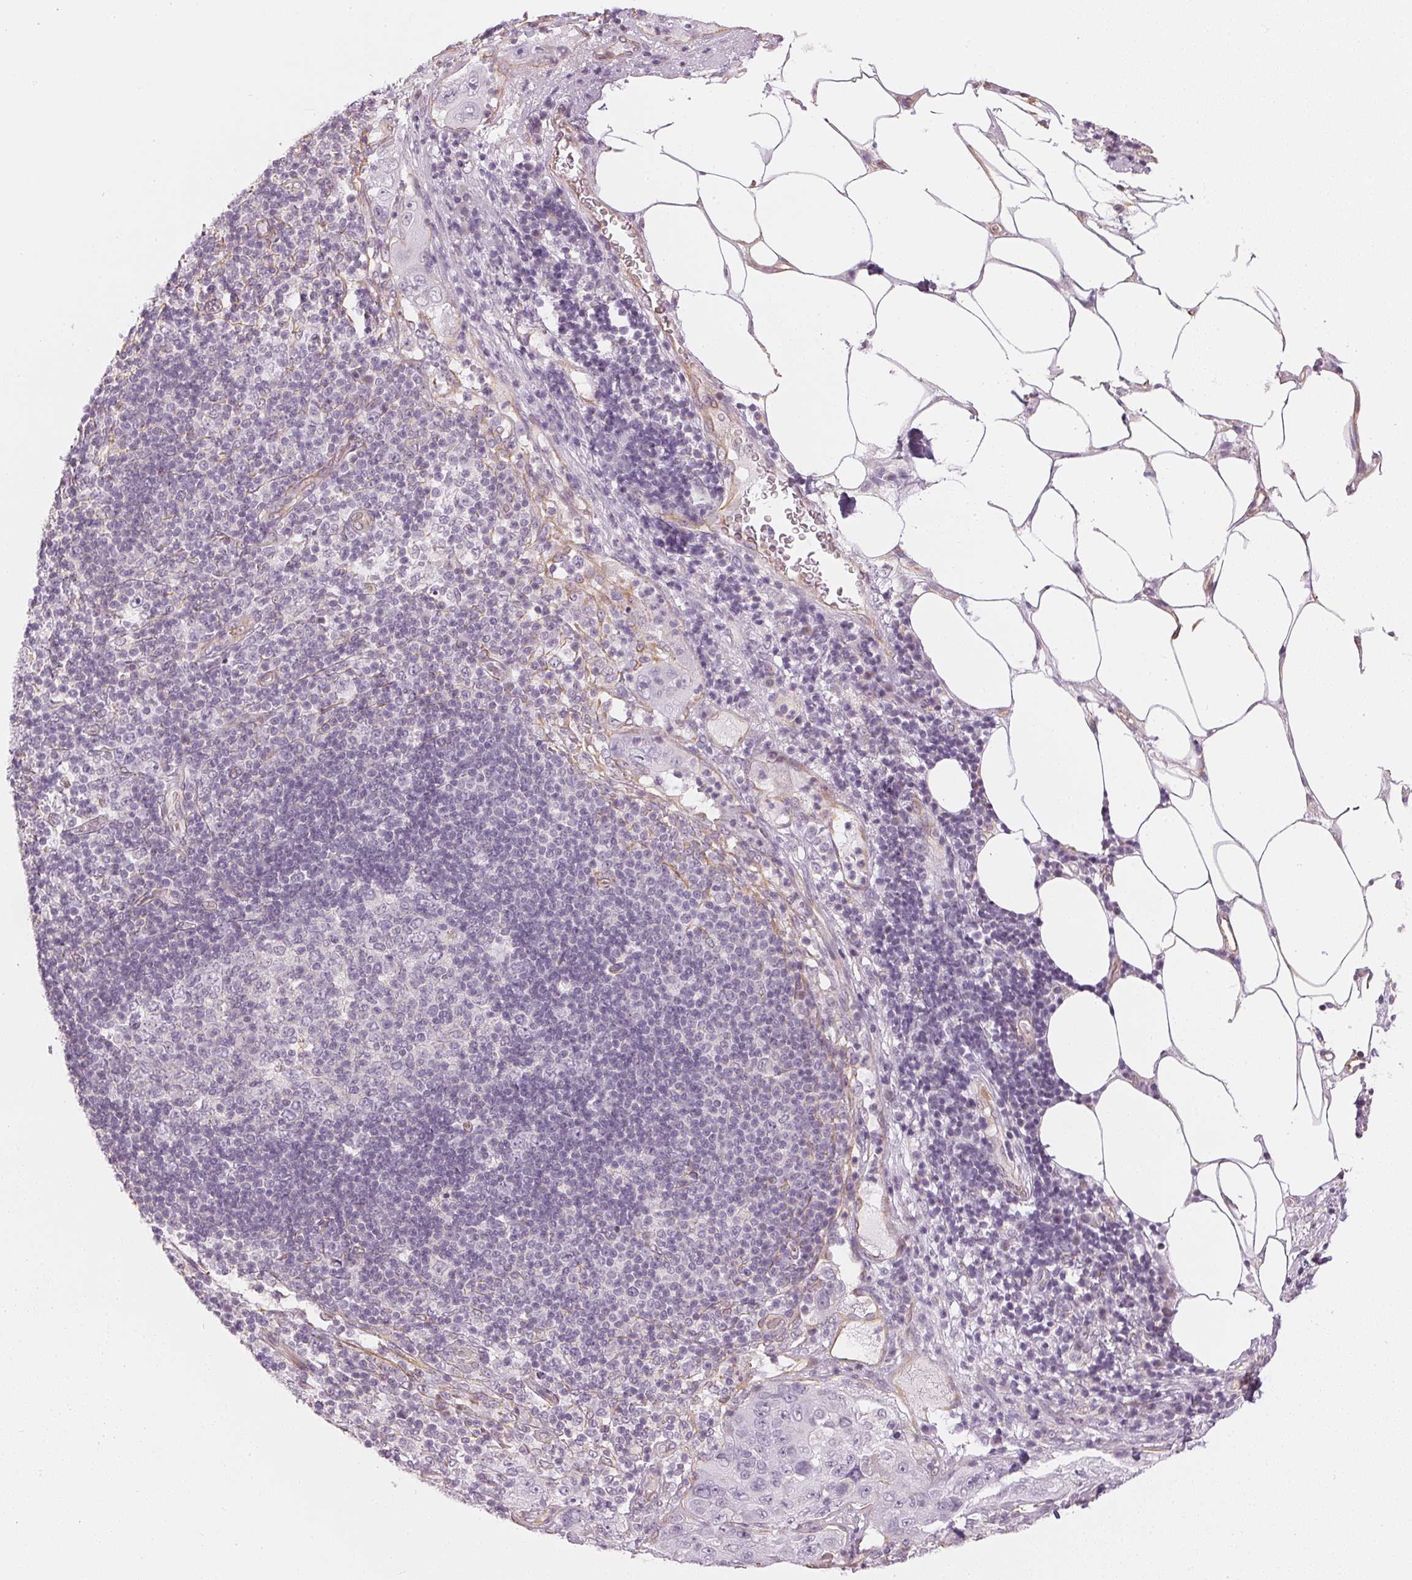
{"staining": {"intensity": "negative", "quantity": "none", "location": "none"}, "tissue": "pancreatic cancer", "cell_type": "Tumor cells", "image_type": "cancer", "snomed": [{"axis": "morphology", "description": "Adenocarcinoma, NOS"}, {"axis": "topography", "description": "Pancreas"}], "caption": "Histopathology image shows no protein expression in tumor cells of pancreatic cancer (adenocarcinoma) tissue.", "gene": "APLP1", "patient": {"sex": "male", "age": 68}}